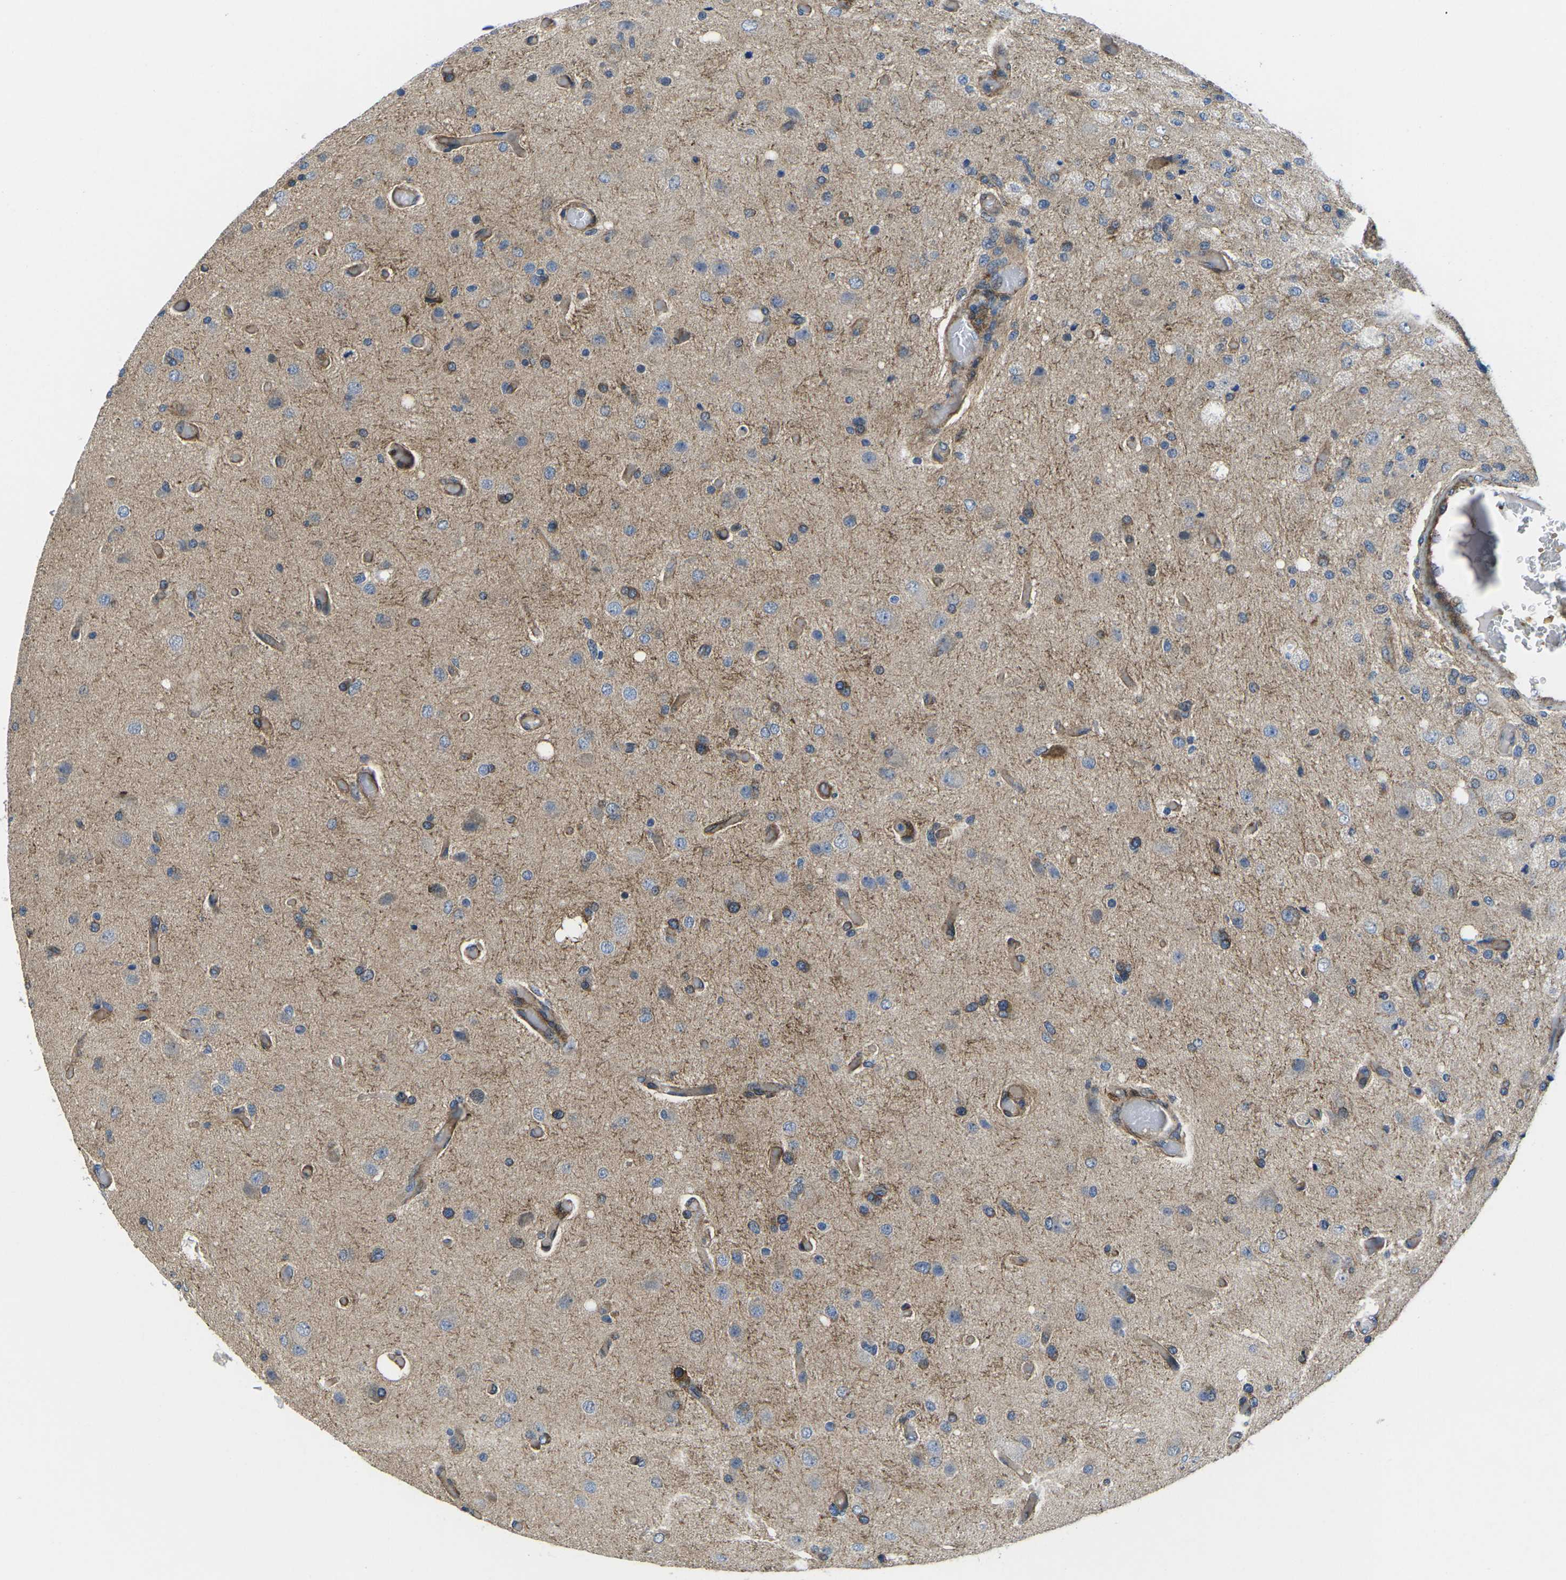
{"staining": {"intensity": "weak", "quantity": "25%-75%", "location": "cytoplasmic/membranous"}, "tissue": "glioma", "cell_type": "Tumor cells", "image_type": "cancer", "snomed": [{"axis": "morphology", "description": "Normal tissue, NOS"}, {"axis": "morphology", "description": "Glioma, malignant, High grade"}, {"axis": "topography", "description": "Cerebral cortex"}], "caption": "Immunohistochemical staining of human glioma reveals low levels of weak cytoplasmic/membranous protein expression in approximately 25%-75% of tumor cells.", "gene": "DLG1", "patient": {"sex": "male", "age": 77}}